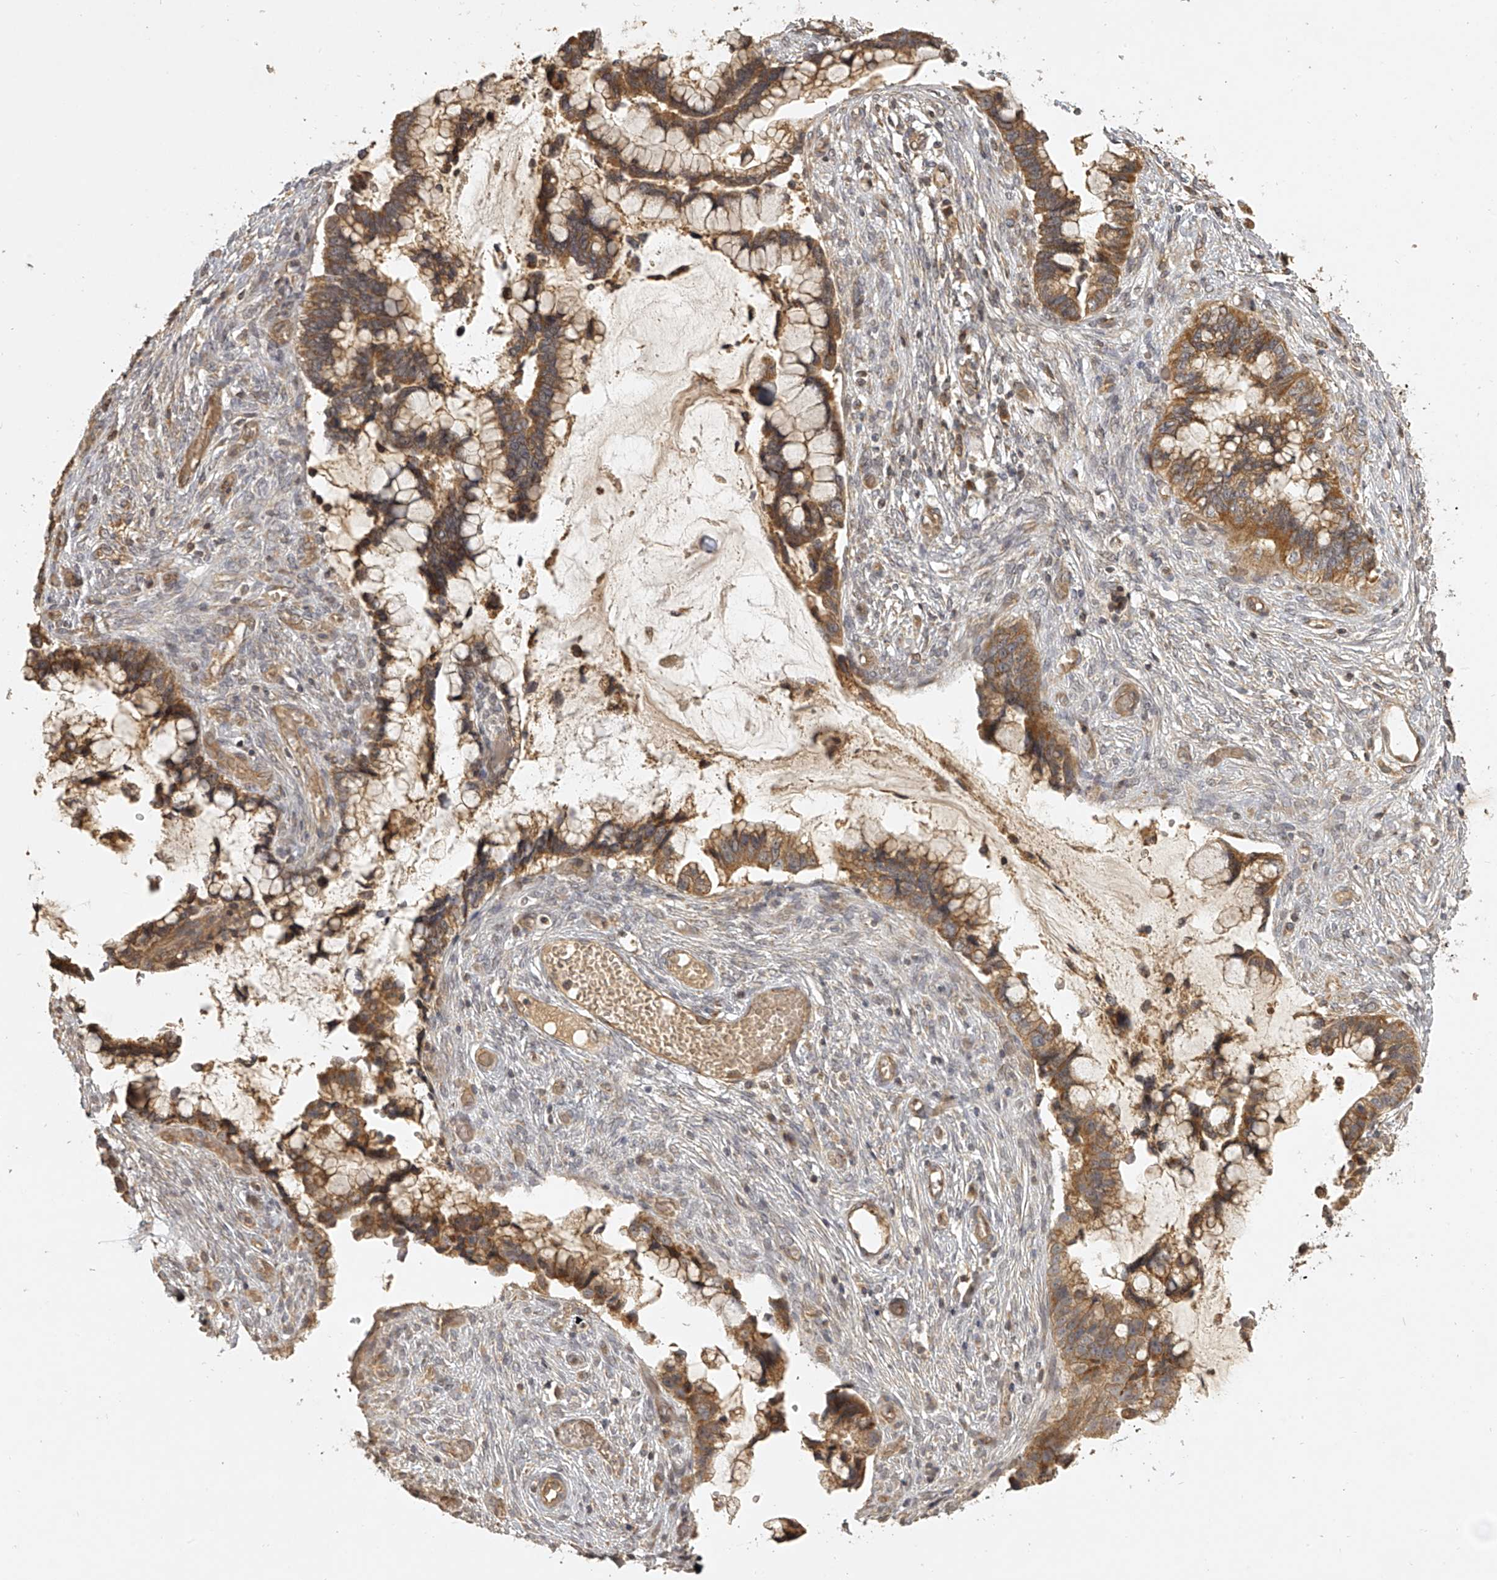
{"staining": {"intensity": "moderate", "quantity": ">75%", "location": "cytoplasmic/membranous"}, "tissue": "cervical cancer", "cell_type": "Tumor cells", "image_type": "cancer", "snomed": [{"axis": "morphology", "description": "Adenocarcinoma, NOS"}, {"axis": "topography", "description": "Cervix"}], "caption": "A brown stain shows moderate cytoplasmic/membranous staining of a protein in adenocarcinoma (cervical) tumor cells.", "gene": "NFS1", "patient": {"sex": "female", "age": 44}}